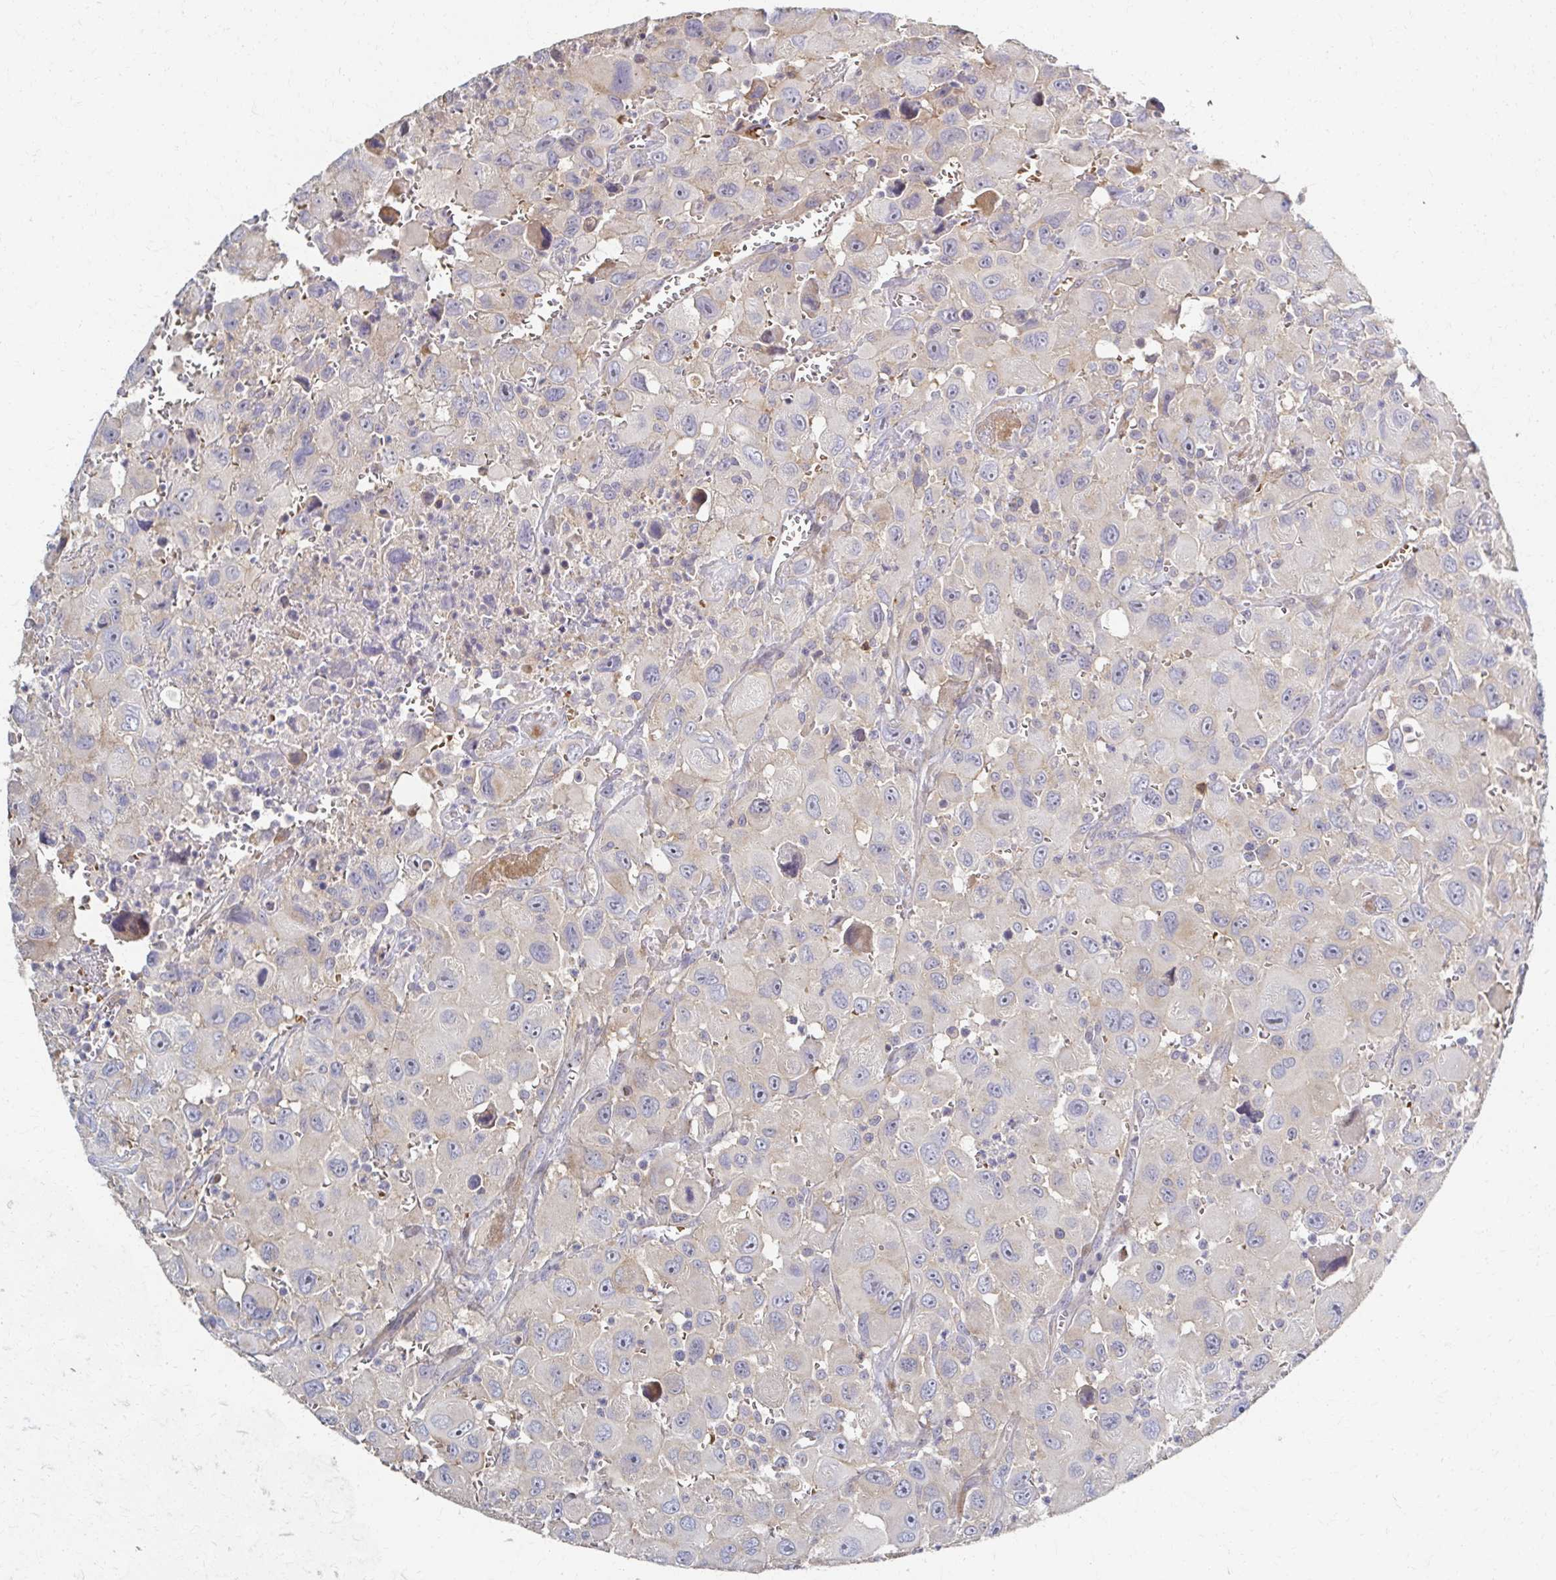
{"staining": {"intensity": "weak", "quantity": "<25%", "location": "cytoplasmic/membranous"}, "tissue": "head and neck cancer", "cell_type": "Tumor cells", "image_type": "cancer", "snomed": [{"axis": "morphology", "description": "Squamous cell carcinoma, NOS"}, {"axis": "morphology", "description": "Squamous cell carcinoma, metastatic, NOS"}, {"axis": "topography", "description": "Oral tissue"}, {"axis": "topography", "description": "Head-Neck"}], "caption": "Tumor cells are negative for protein expression in human metastatic squamous cell carcinoma (head and neck). (IHC, brightfield microscopy, high magnification).", "gene": "SKA2", "patient": {"sex": "female", "age": 85}}